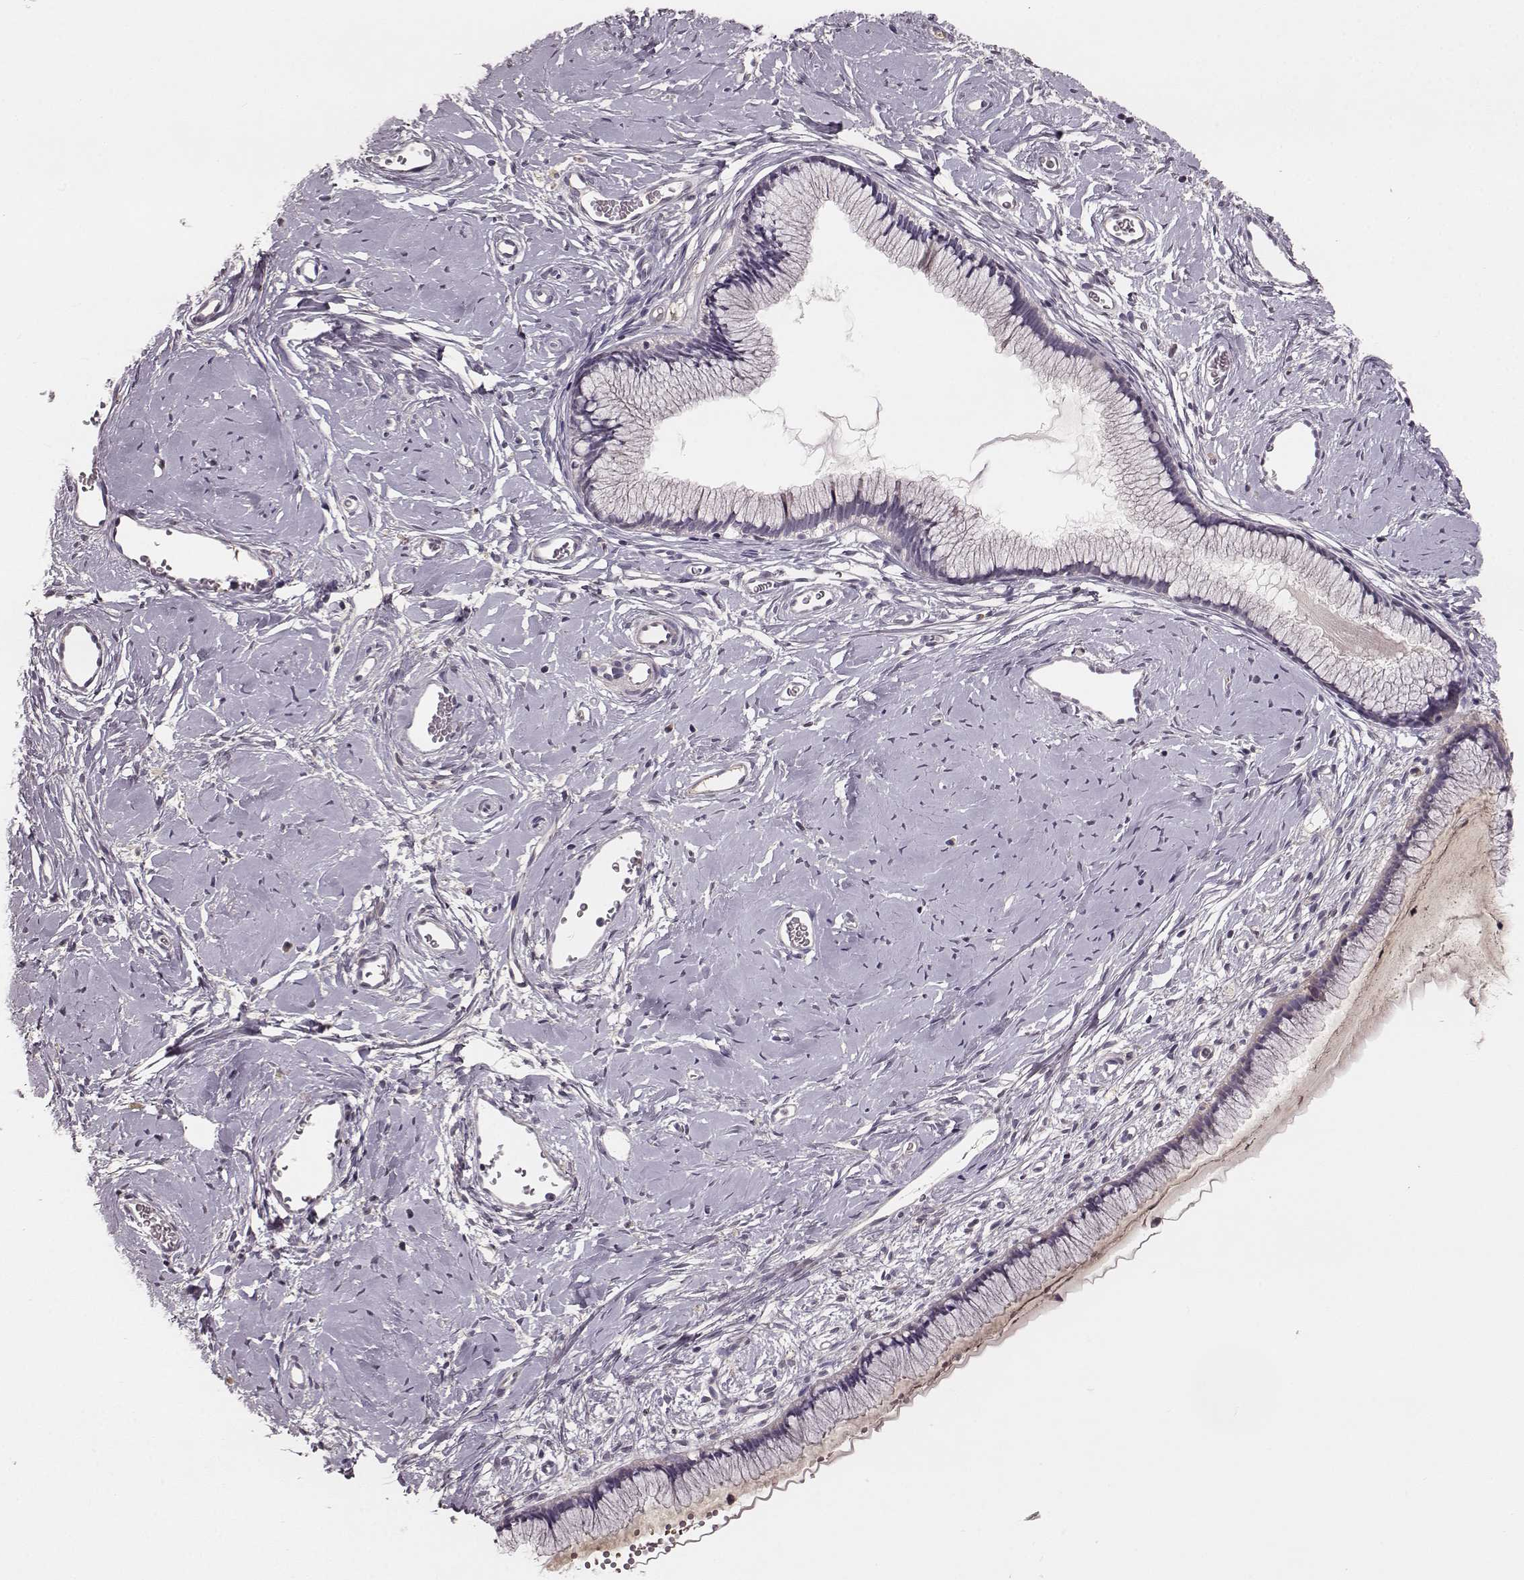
{"staining": {"intensity": "negative", "quantity": "none", "location": "none"}, "tissue": "cervix", "cell_type": "Glandular cells", "image_type": "normal", "snomed": [{"axis": "morphology", "description": "Normal tissue, NOS"}, {"axis": "topography", "description": "Cervix"}], "caption": "DAB (3,3'-diaminobenzidine) immunohistochemical staining of unremarkable cervix displays no significant expression in glandular cells. (DAB immunohistochemistry, high magnification).", "gene": "YJEFN3", "patient": {"sex": "female", "age": 40}}